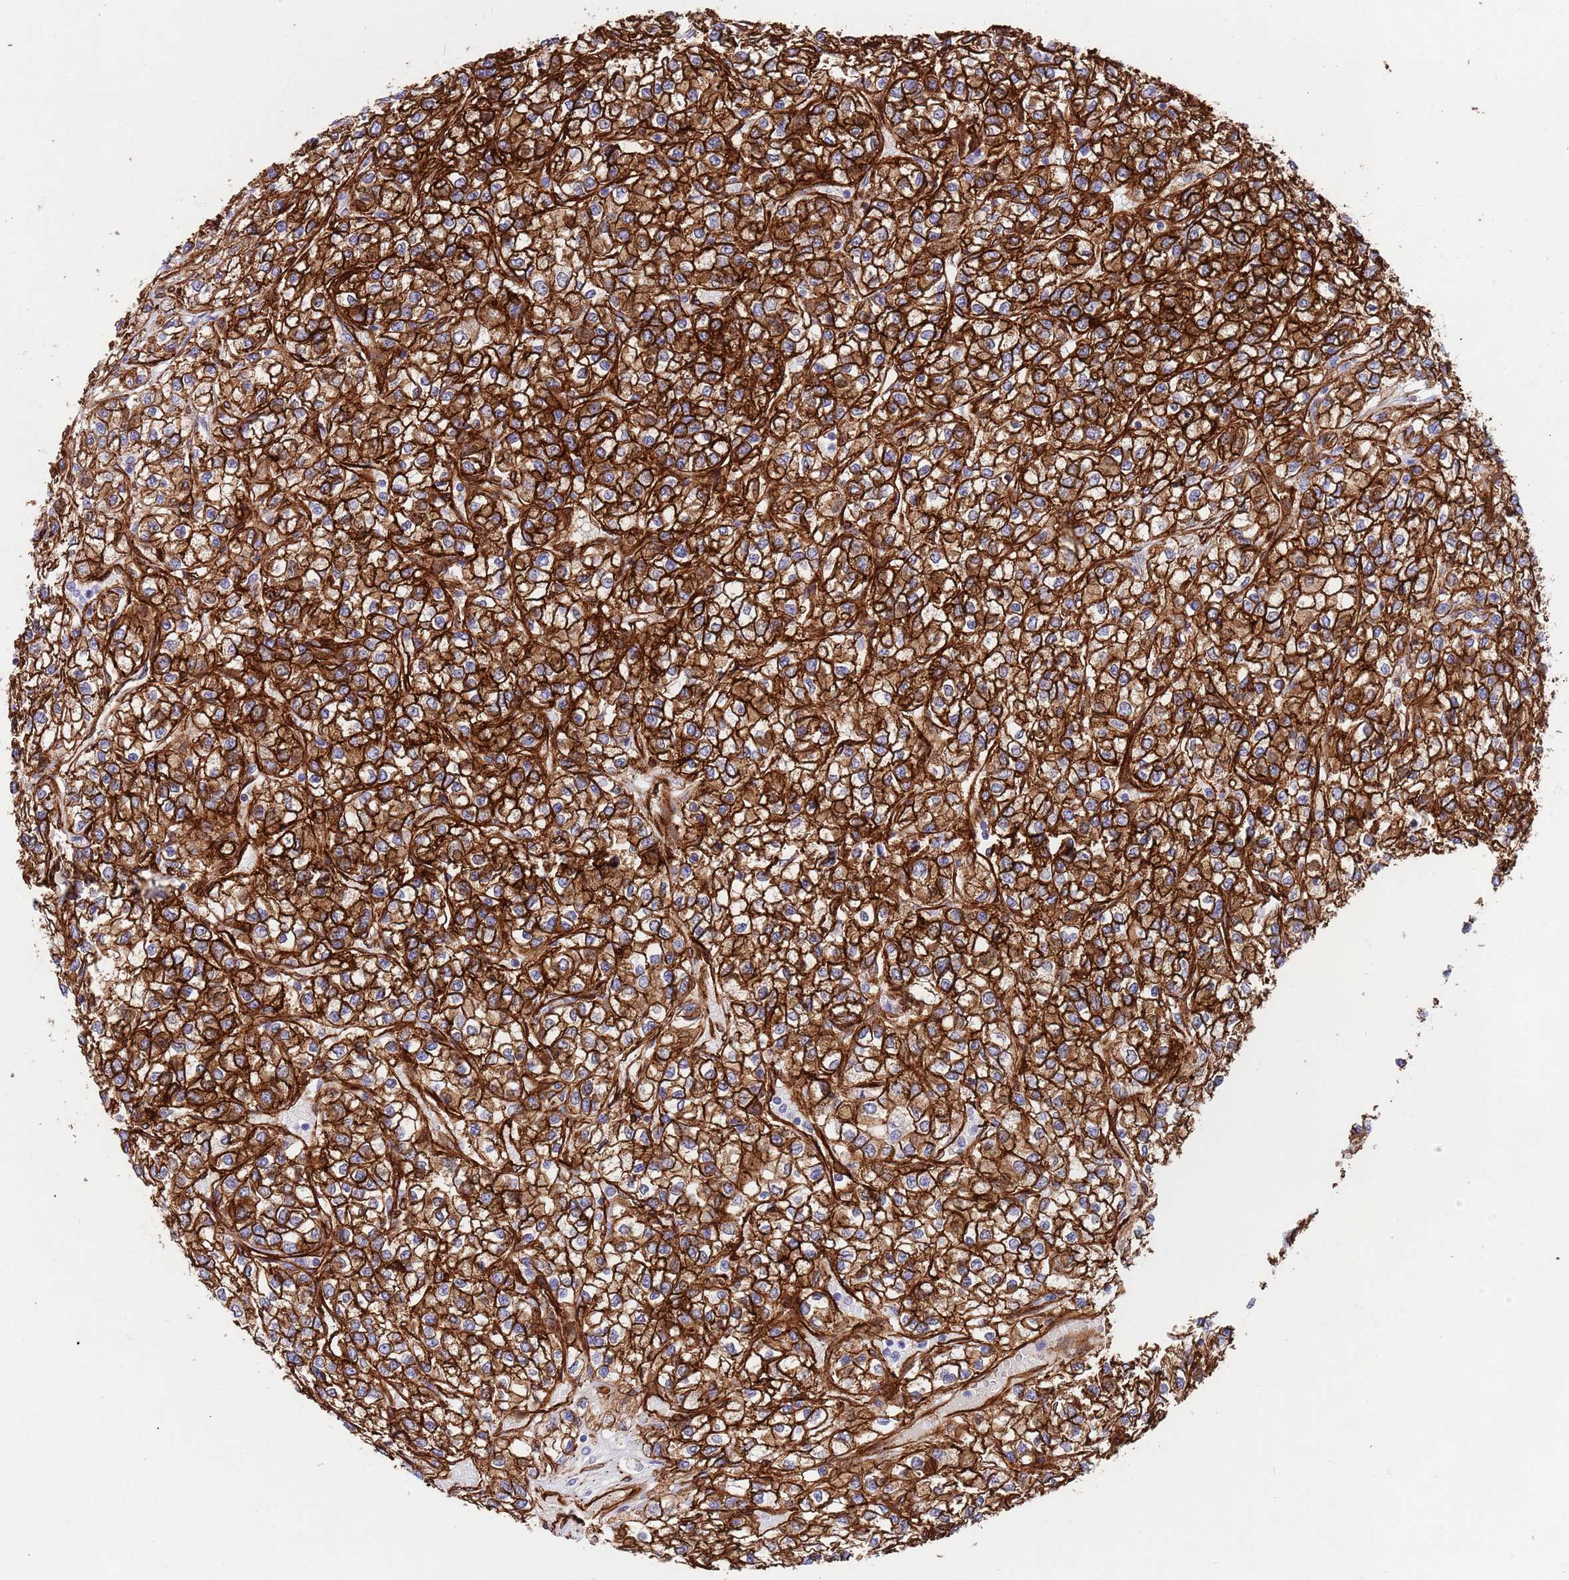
{"staining": {"intensity": "strong", "quantity": ">75%", "location": "cytoplasmic/membranous"}, "tissue": "renal cancer", "cell_type": "Tumor cells", "image_type": "cancer", "snomed": [{"axis": "morphology", "description": "Adenocarcinoma, NOS"}, {"axis": "topography", "description": "Kidney"}], "caption": "The image demonstrates a brown stain indicating the presence of a protein in the cytoplasmic/membranous of tumor cells in renal cancer (adenocarcinoma).", "gene": "CAV2", "patient": {"sex": "male", "age": 80}}